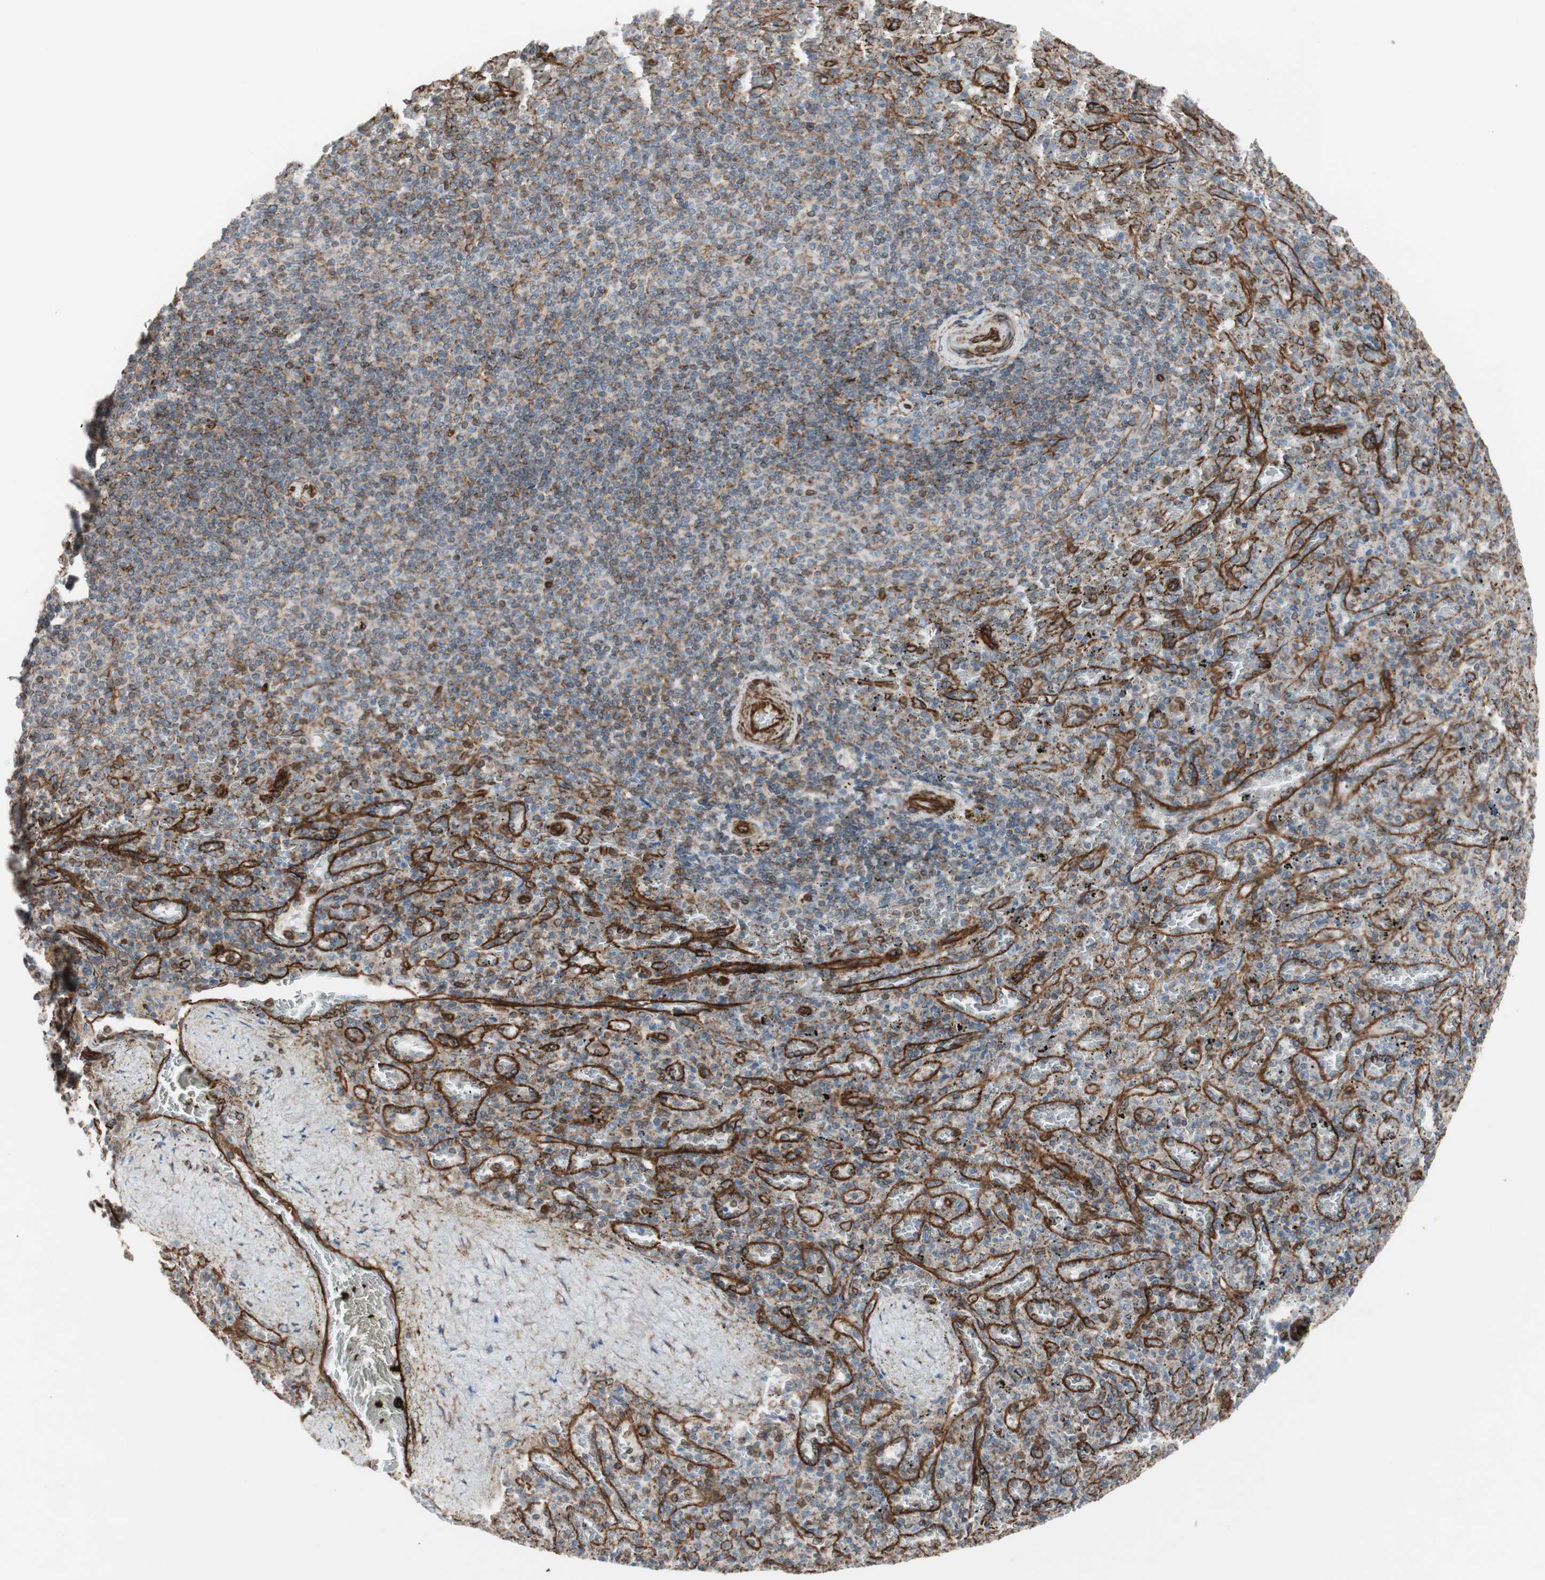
{"staining": {"intensity": "weak", "quantity": "25%-75%", "location": "cytoplasmic/membranous"}, "tissue": "spleen", "cell_type": "Cells in red pulp", "image_type": "normal", "snomed": [{"axis": "morphology", "description": "Normal tissue, NOS"}, {"axis": "topography", "description": "Spleen"}], "caption": "There is low levels of weak cytoplasmic/membranous expression in cells in red pulp of unremarkable spleen, as demonstrated by immunohistochemical staining (brown color).", "gene": "TCTA", "patient": {"sex": "female", "age": 43}}